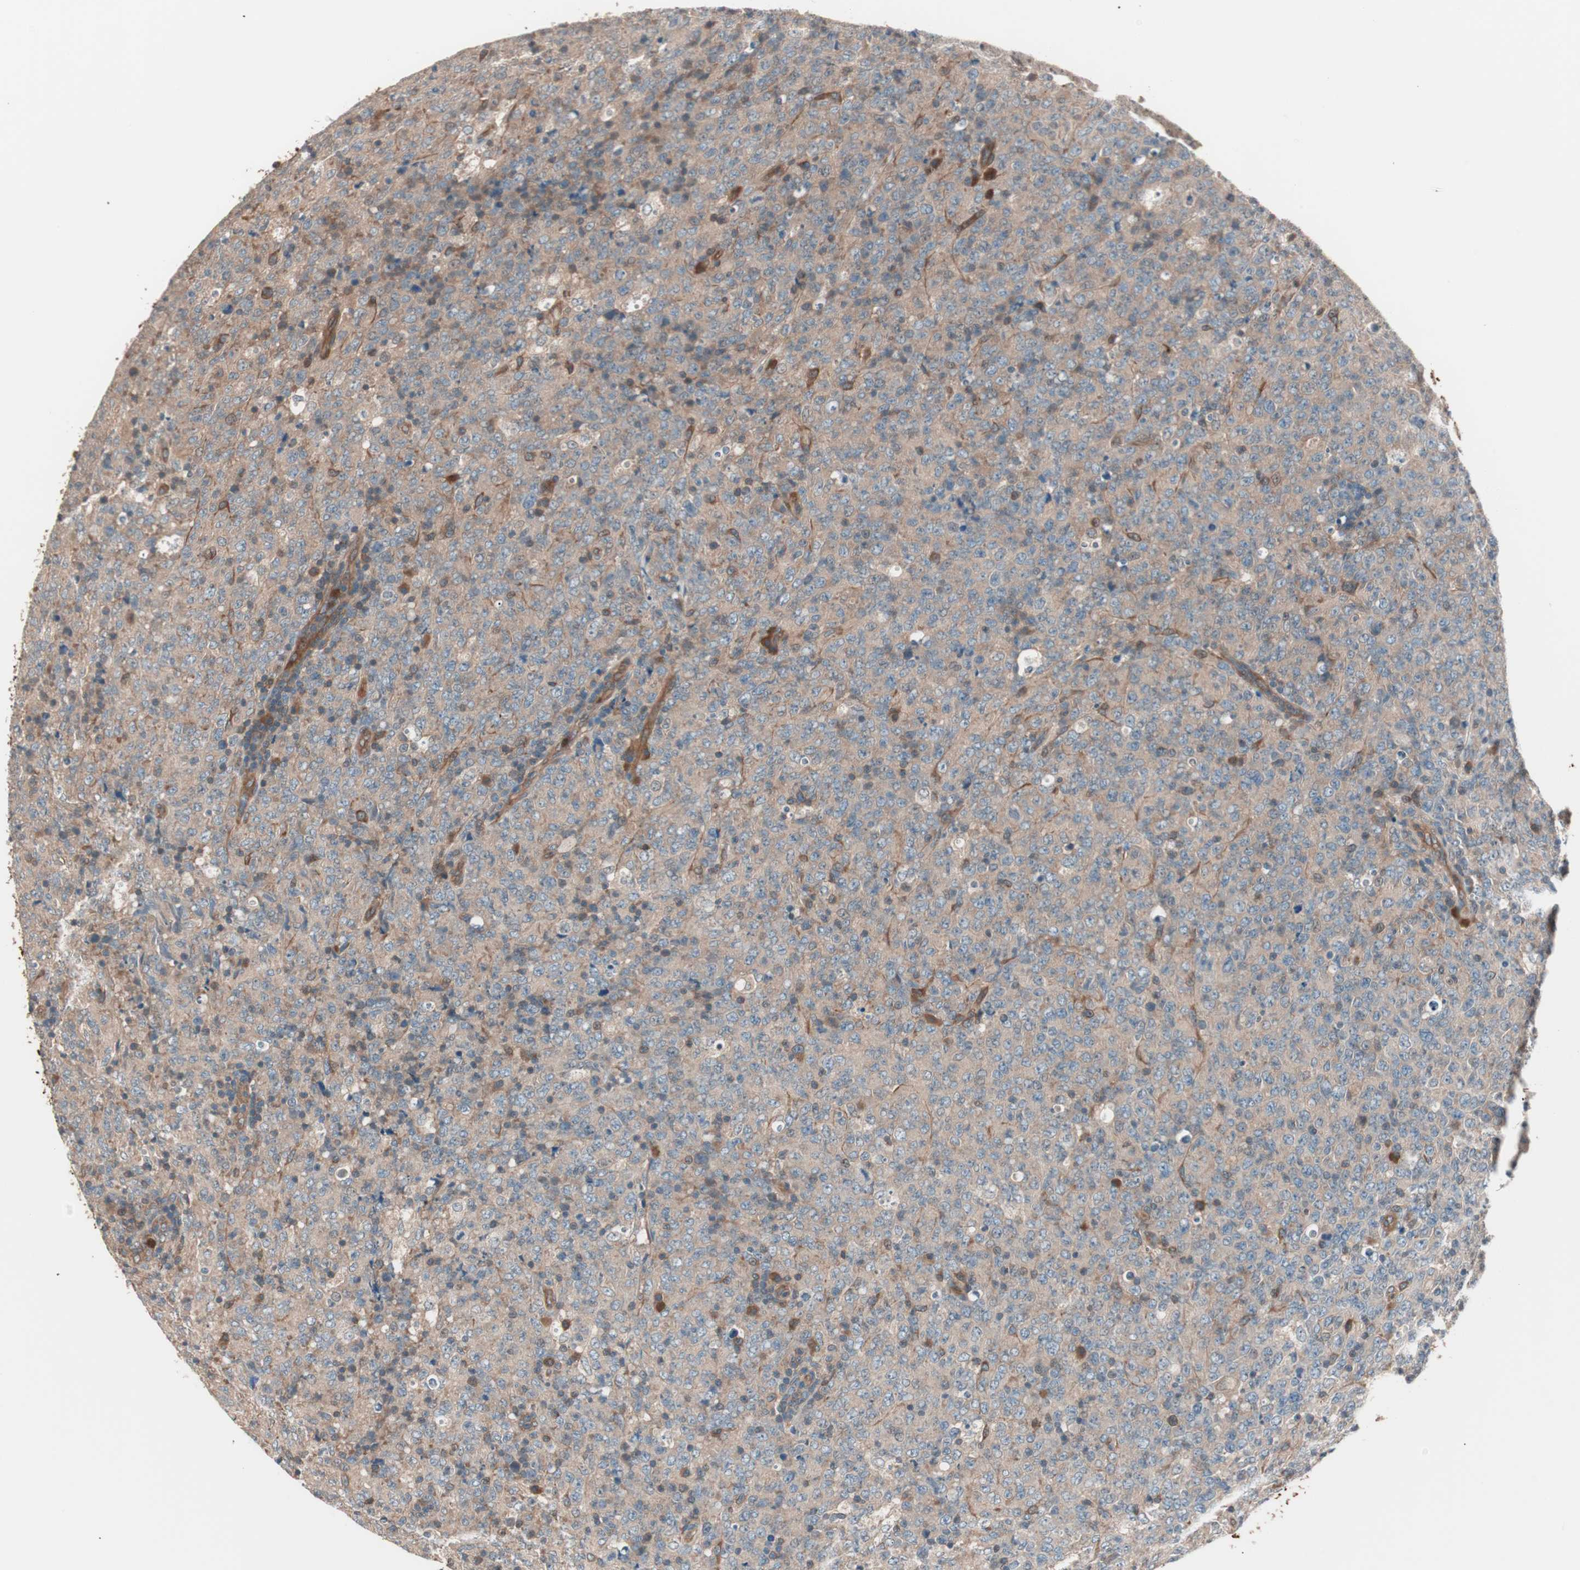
{"staining": {"intensity": "moderate", "quantity": ">75%", "location": "cytoplasmic/membranous"}, "tissue": "lymphoma", "cell_type": "Tumor cells", "image_type": "cancer", "snomed": [{"axis": "morphology", "description": "Malignant lymphoma, non-Hodgkin's type, High grade"}, {"axis": "topography", "description": "Tonsil"}], "caption": "High-grade malignant lymphoma, non-Hodgkin's type was stained to show a protein in brown. There is medium levels of moderate cytoplasmic/membranous staining in approximately >75% of tumor cells.", "gene": "TSG101", "patient": {"sex": "female", "age": 36}}